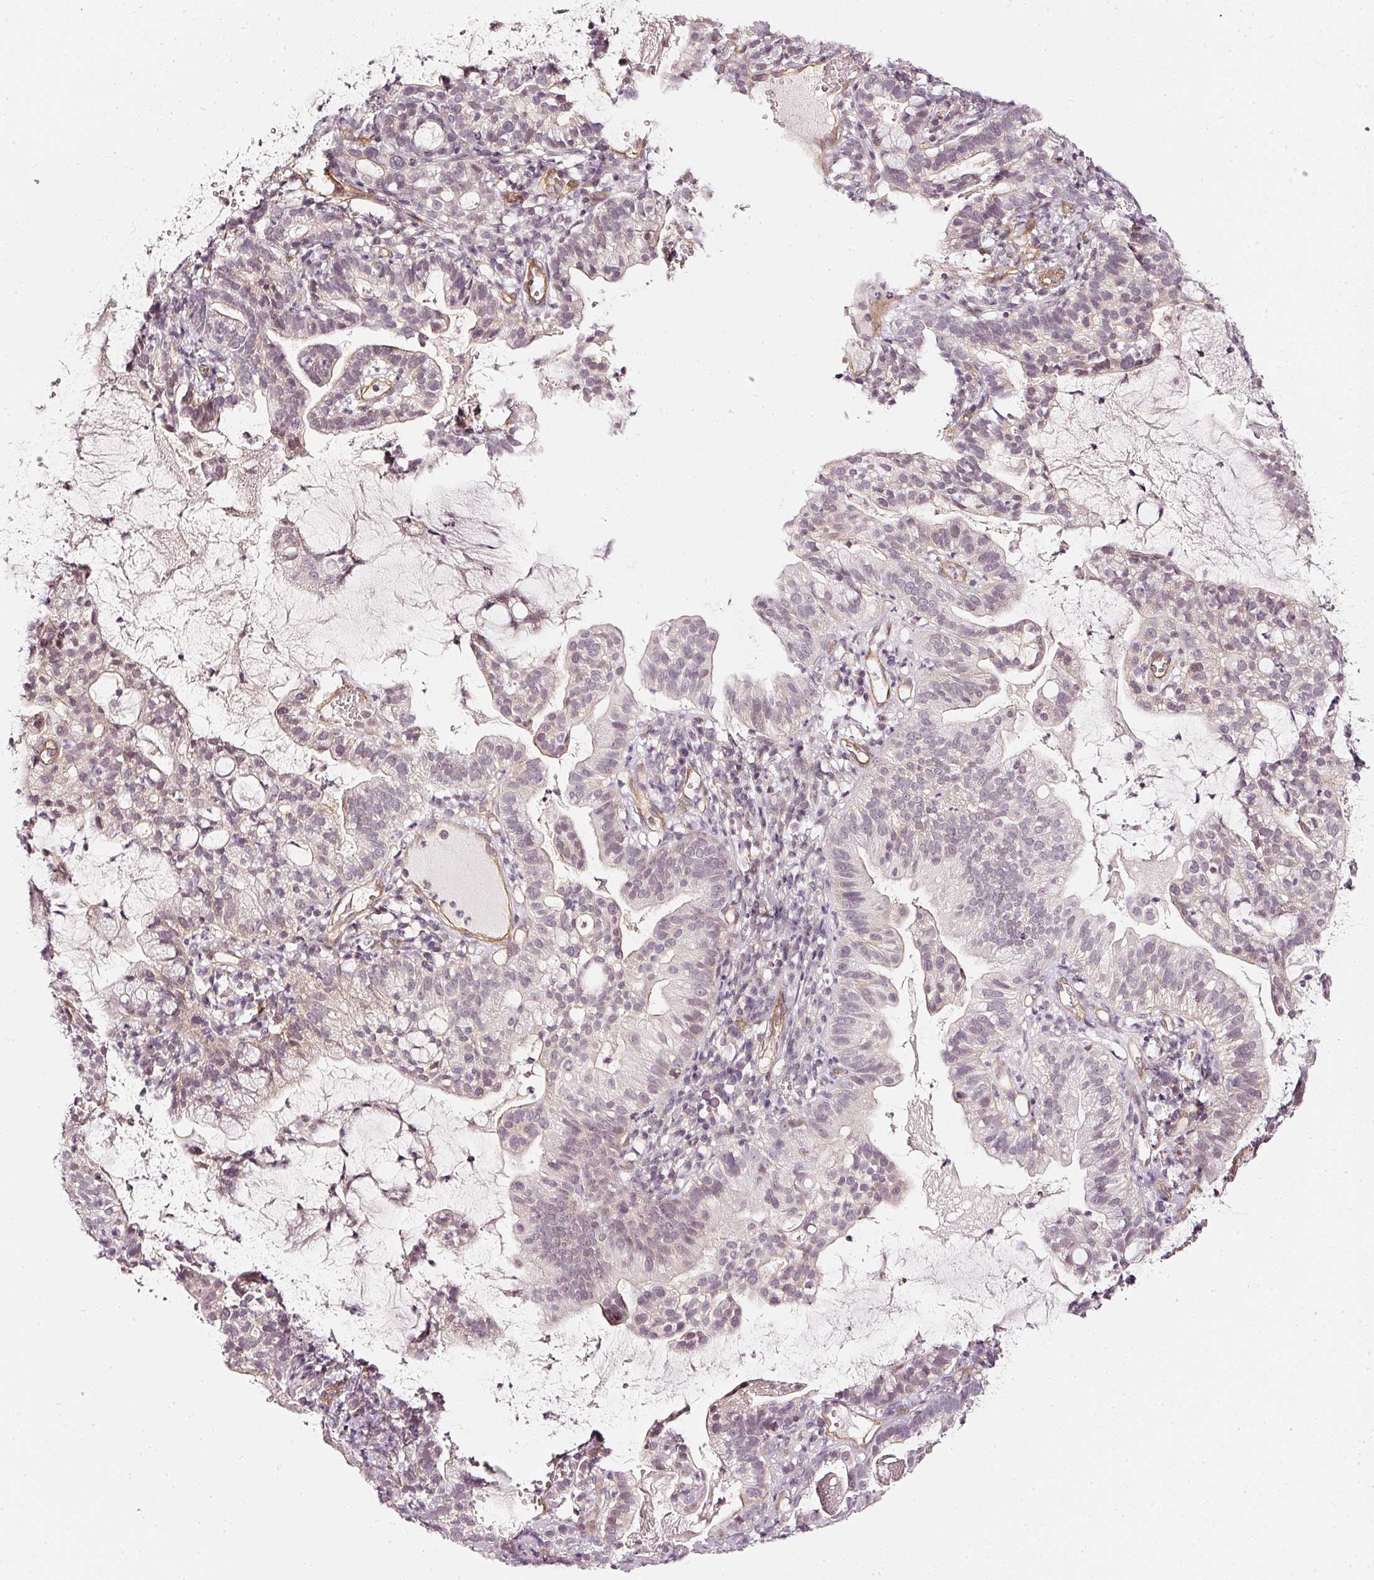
{"staining": {"intensity": "negative", "quantity": "none", "location": "none"}, "tissue": "cervical cancer", "cell_type": "Tumor cells", "image_type": "cancer", "snomed": [{"axis": "morphology", "description": "Adenocarcinoma, NOS"}, {"axis": "topography", "description": "Cervix"}], "caption": "Adenocarcinoma (cervical) was stained to show a protein in brown. There is no significant staining in tumor cells. (IHC, brightfield microscopy, high magnification).", "gene": "DRD2", "patient": {"sex": "female", "age": 41}}